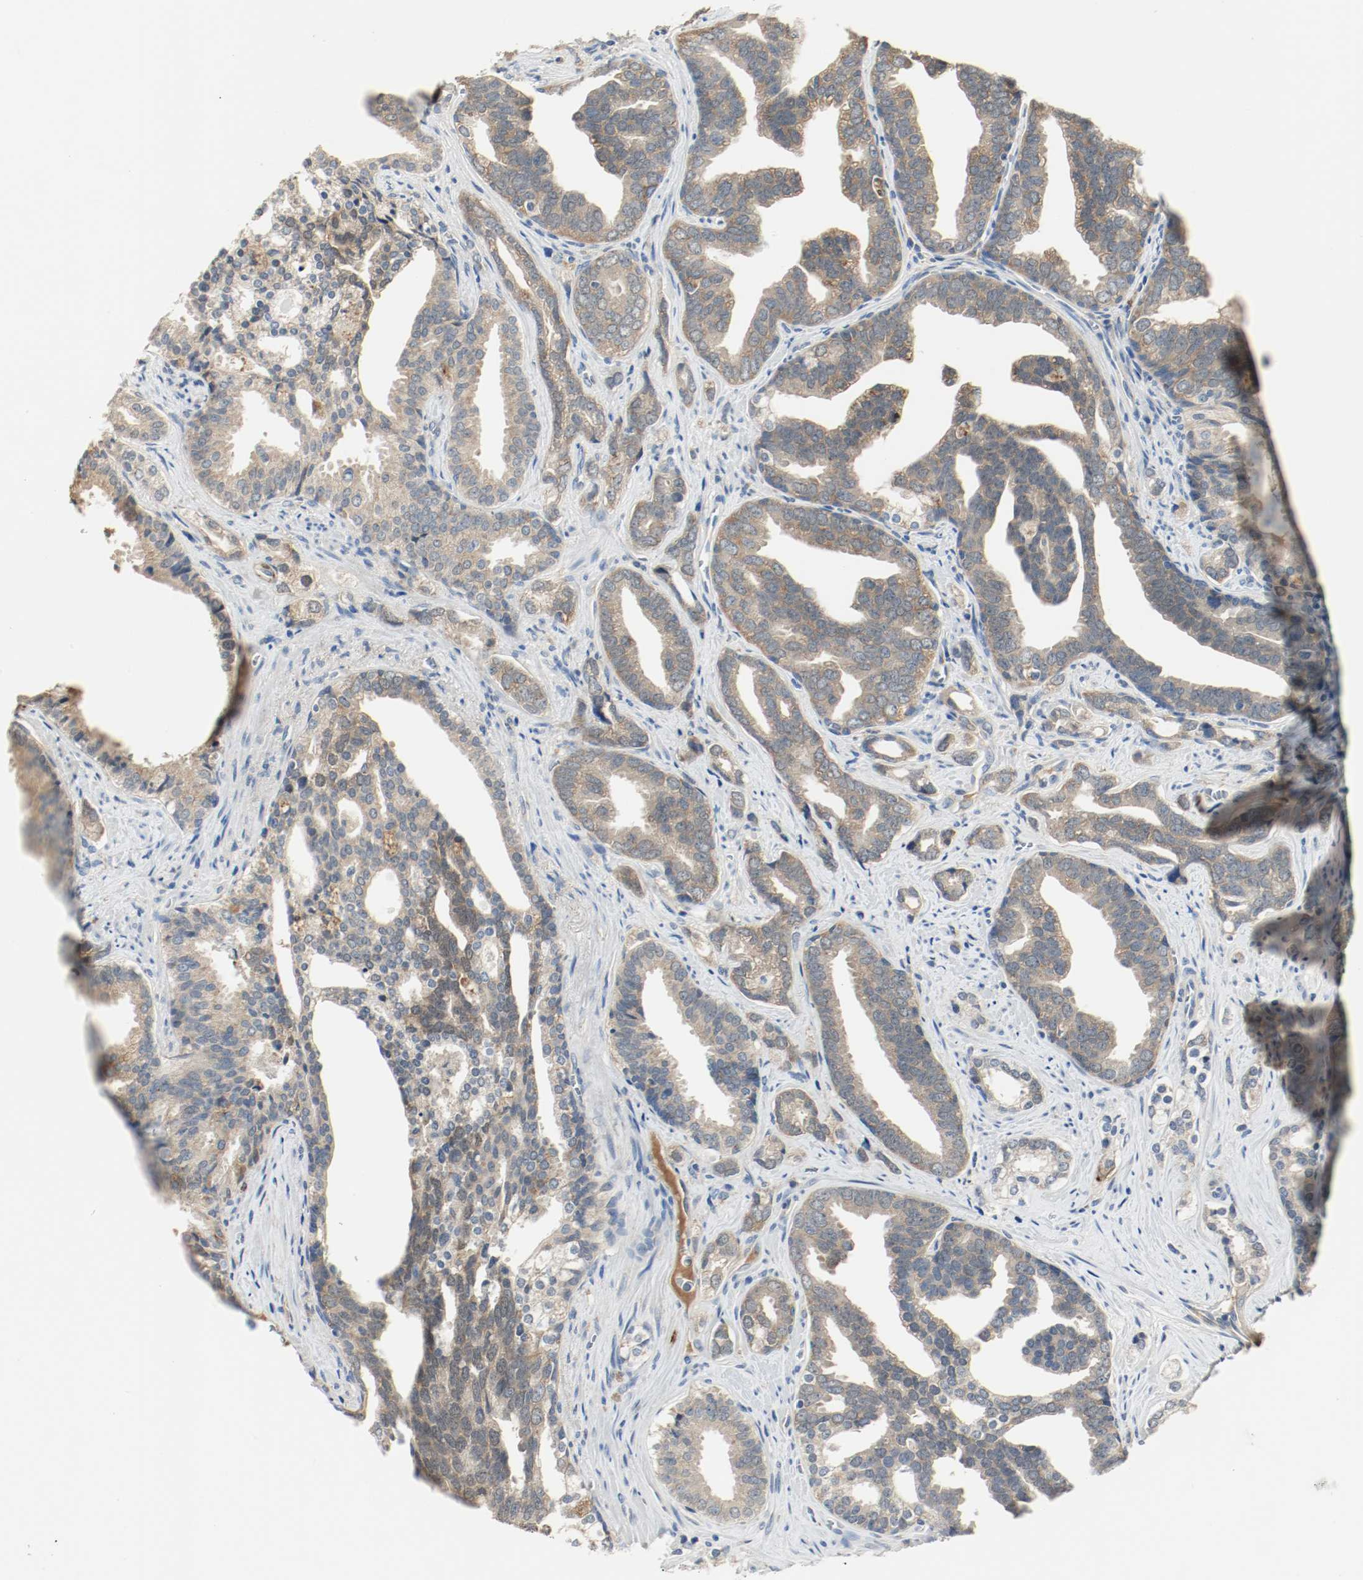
{"staining": {"intensity": "weak", "quantity": ">75%", "location": "cytoplasmic/membranous"}, "tissue": "prostate cancer", "cell_type": "Tumor cells", "image_type": "cancer", "snomed": [{"axis": "morphology", "description": "Adenocarcinoma, High grade"}, {"axis": "topography", "description": "Prostate"}], "caption": "Immunohistochemical staining of prostate cancer displays weak cytoplasmic/membranous protein expression in about >75% of tumor cells.", "gene": "MELTF", "patient": {"sex": "male", "age": 67}}